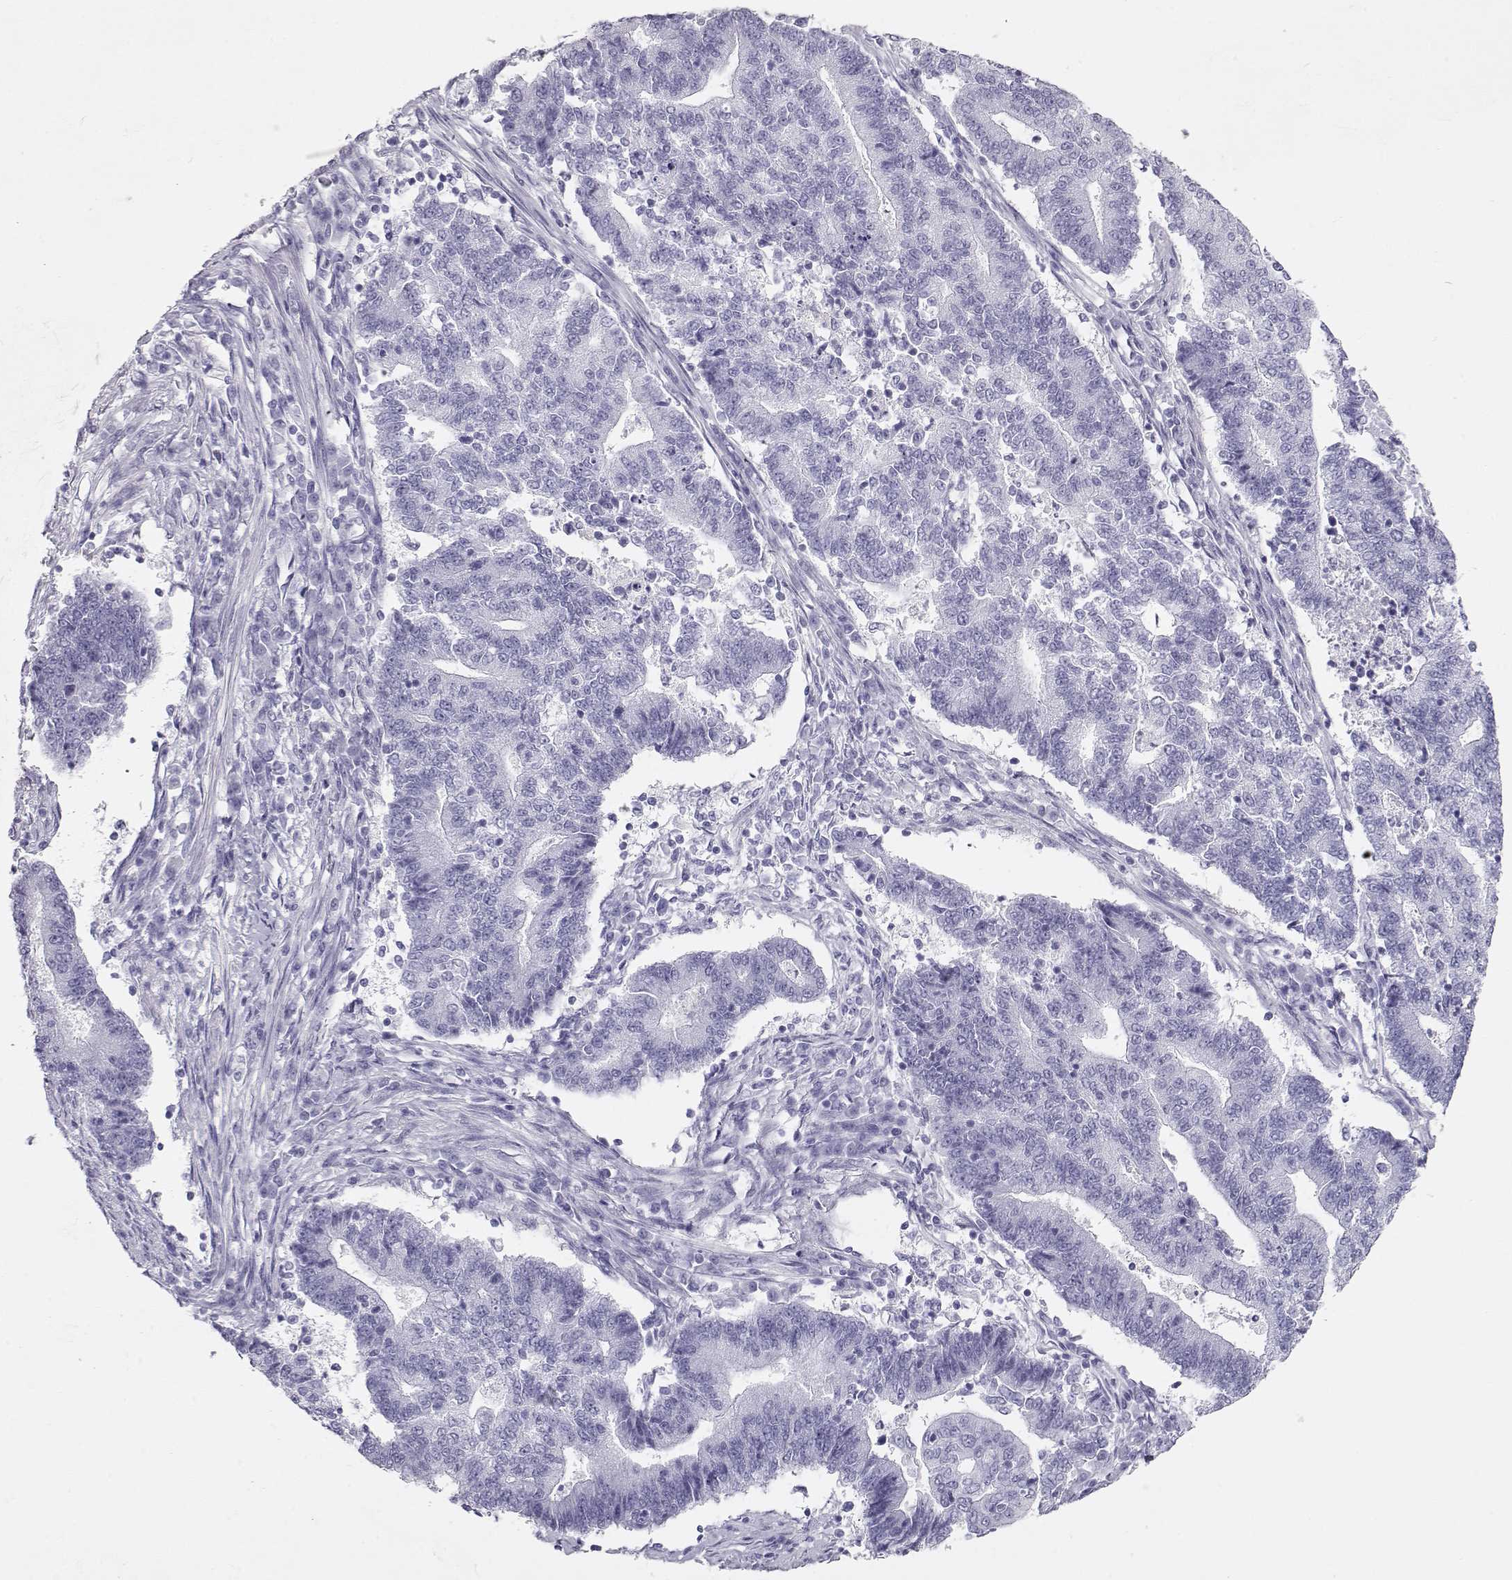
{"staining": {"intensity": "negative", "quantity": "none", "location": "none"}, "tissue": "endometrial cancer", "cell_type": "Tumor cells", "image_type": "cancer", "snomed": [{"axis": "morphology", "description": "Adenocarcinoma, NOS"}, {"axis": "topography", "description": "Uterus"}, {"axis": "topography", "description": "Endometrium"}], "caption": "This is a micrograph of immunohistochemistry staining of adenocarcinoma (endometrial), which shows no staining in tumor cells. Brightfield microscopy of IHC stained with DAB (brown) and hematoxylin (blue), captured at high magnification.", "gene": "MAGEC1", "patient": {"sex": "female", "age": 54}}